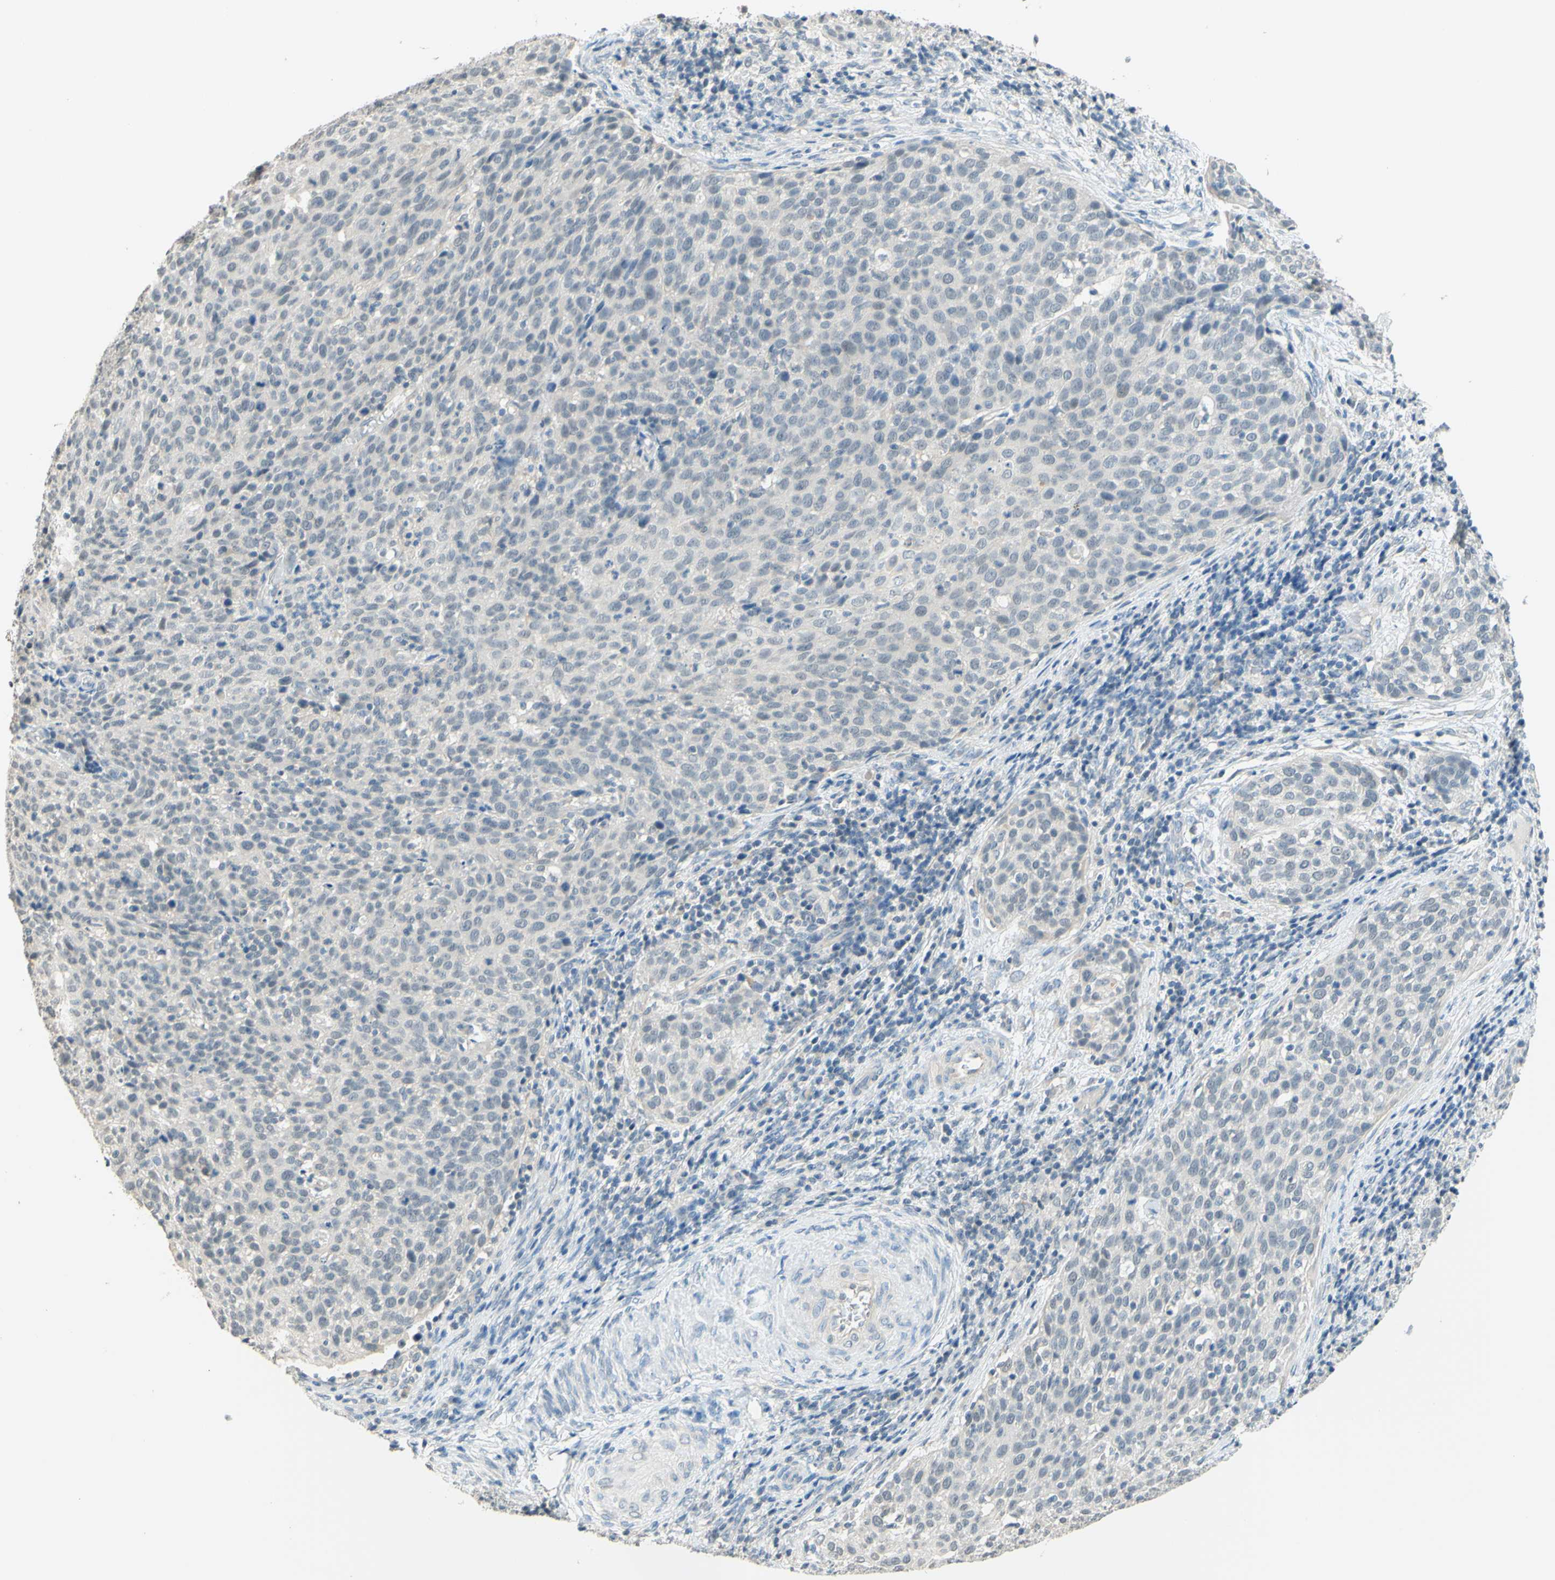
{"staining": {"intensity": "negative", "quantity": "none", "location": "none"}, "tissue": "cervical cancer", "cell_type": "Tumor cells", "image_type": "cancer", "snomed": [{"axis": "morphology", "description": "Squamous cell carcinoma, NOS"}, {"axis": "topography", "description": "Cervix"}], "caption": "A photomicrograph of squamous cell carcinoma (cervical) stained for a protein reveals no brown staining in tumor cells.", "gene": "MAG", "patient": {"sex": "female", "age": 38}}